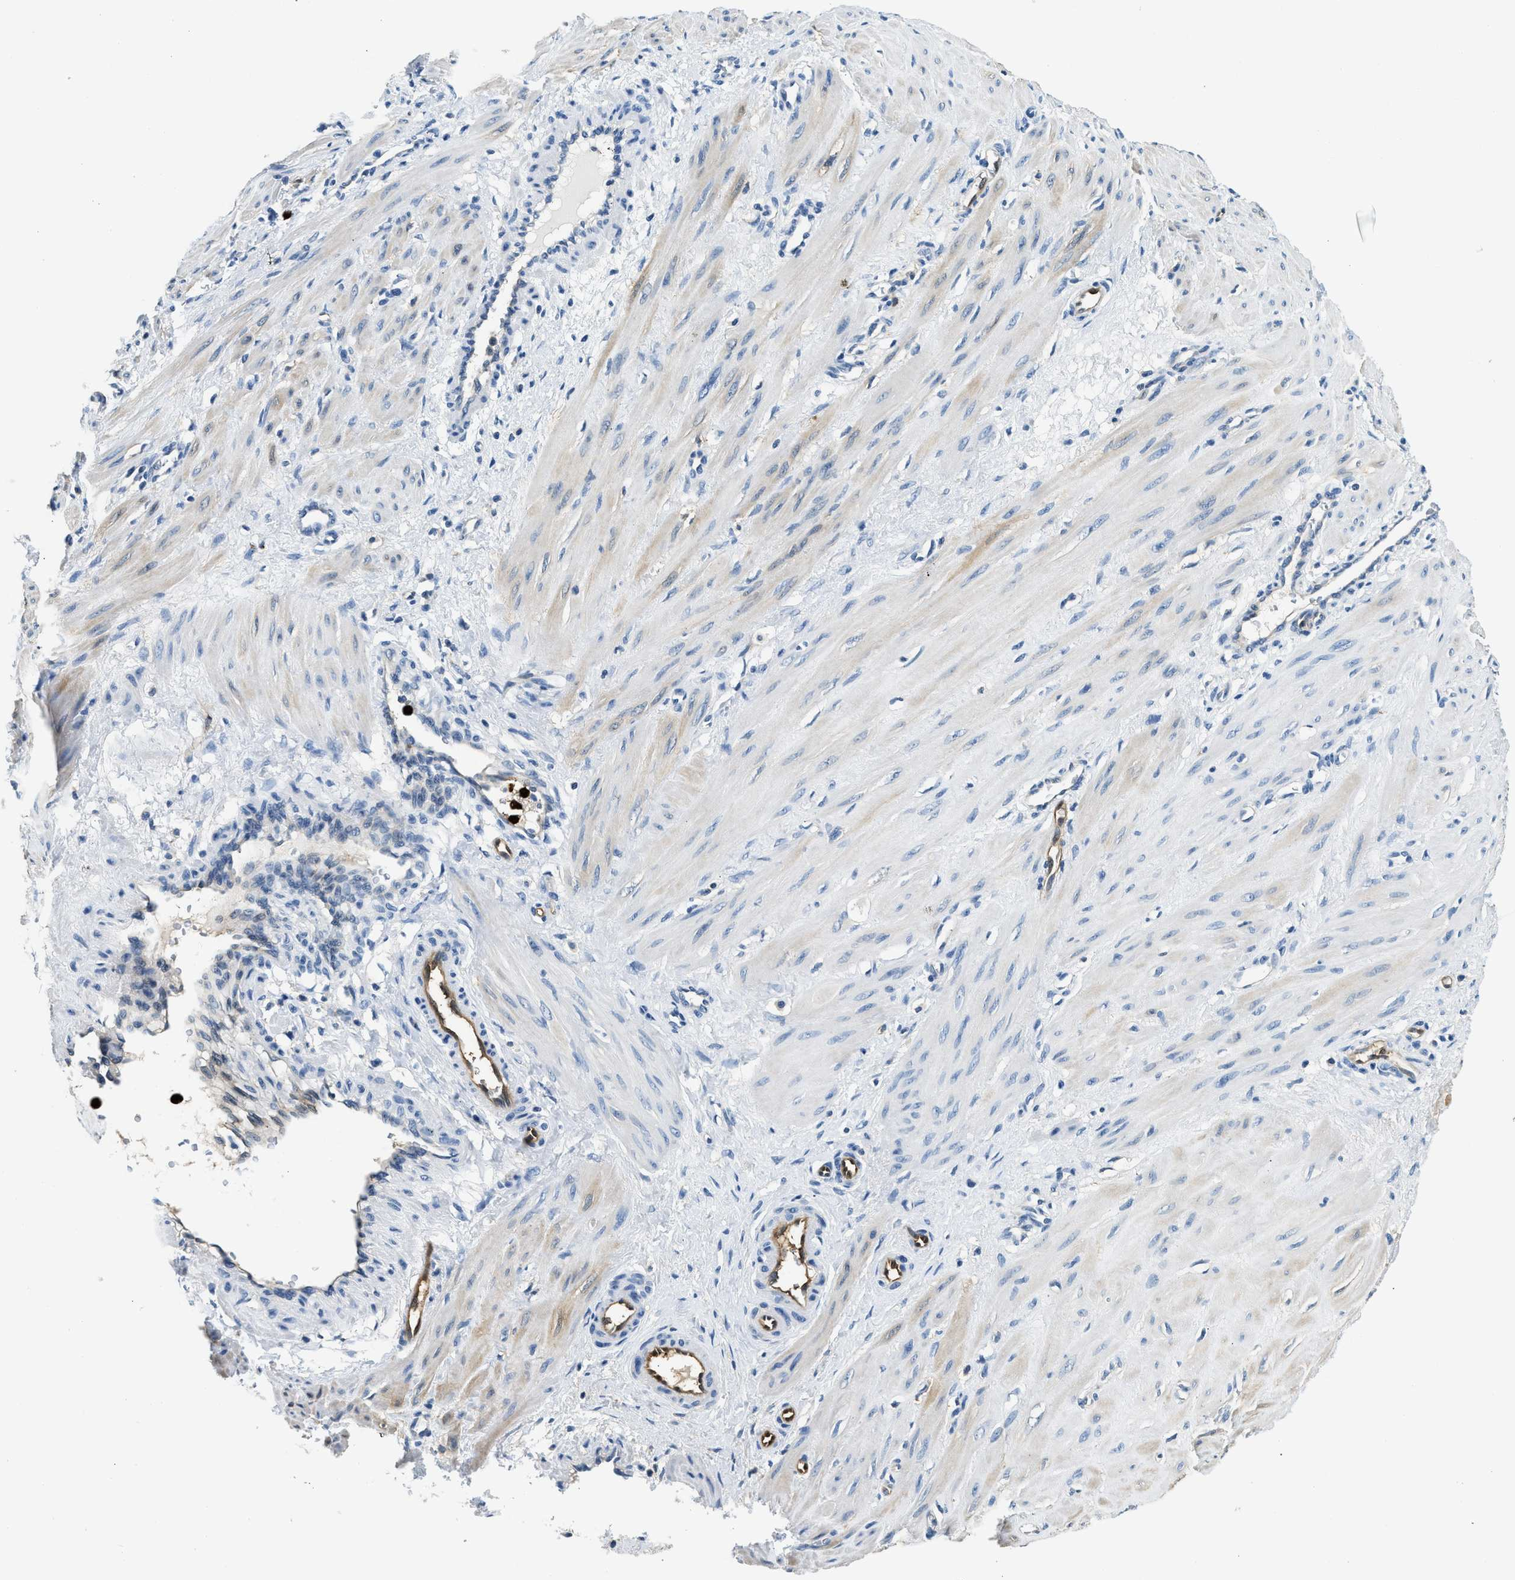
{"staining": {"intensity": "weak", "quantity": "<25%", "location": "cytoplasmic/membranous"}, "tissue": "smooth muscle", "cell_type": "Smooth muscle cells", "image_type": "normal", "snomed": [{"axis": "morphology", "description": "Normal tissue, NOS"}, {"axis": "topography", "description": "Endometrium"}], "caption": "IHC micrograph of normal smooth muscle stained for a protein (brown), which exhibits no positivity in smooth muscle cells. (DAB (3,3'-diaminobenzidine) immunohistochemistry, high magnification).", "gene": "ANXA3", "patient": {"sex": "female", "age": 33}}